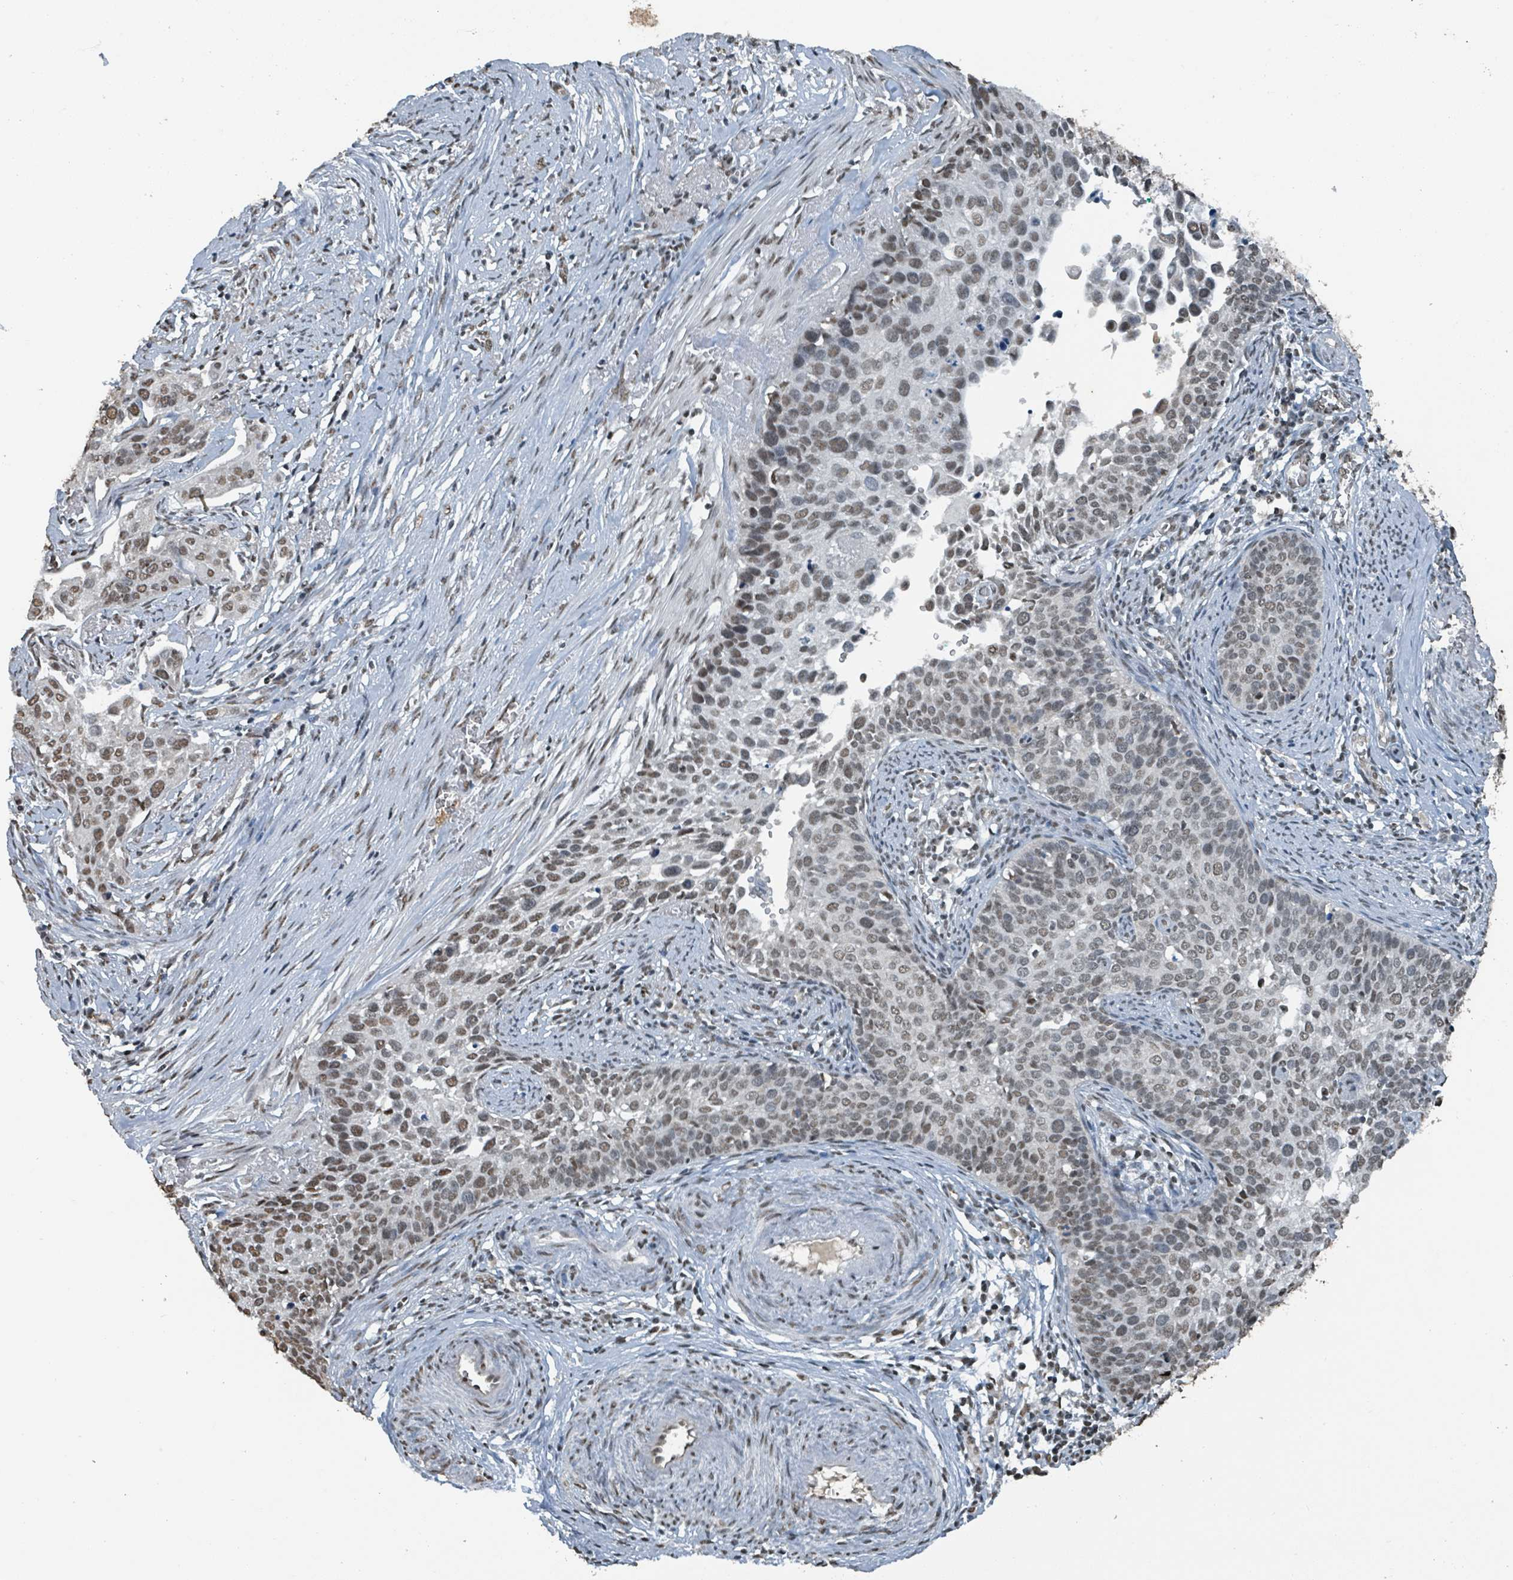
{"staining": {"intensity": "moderate", "quantity": ">75%", "location": "nuclear"}, "tissue": "cervical cancer", "cell_type": "Tumor cells", "image_type": "cancer", "snomed": [{"axis": "morphology", "description": "Squamous cell carcinoma, NOS"}, {"axis": "topography", "description": "Cervix"}], "caption": "Immunohistochemical staining of cervical cancer (squamous cell carcinoma) demonstrates medium levels of moderate nuclear protein positivity in about >75% of tumor cells.", "gene": "PHIP", "patient": {"sex": "female", "age": 44}}